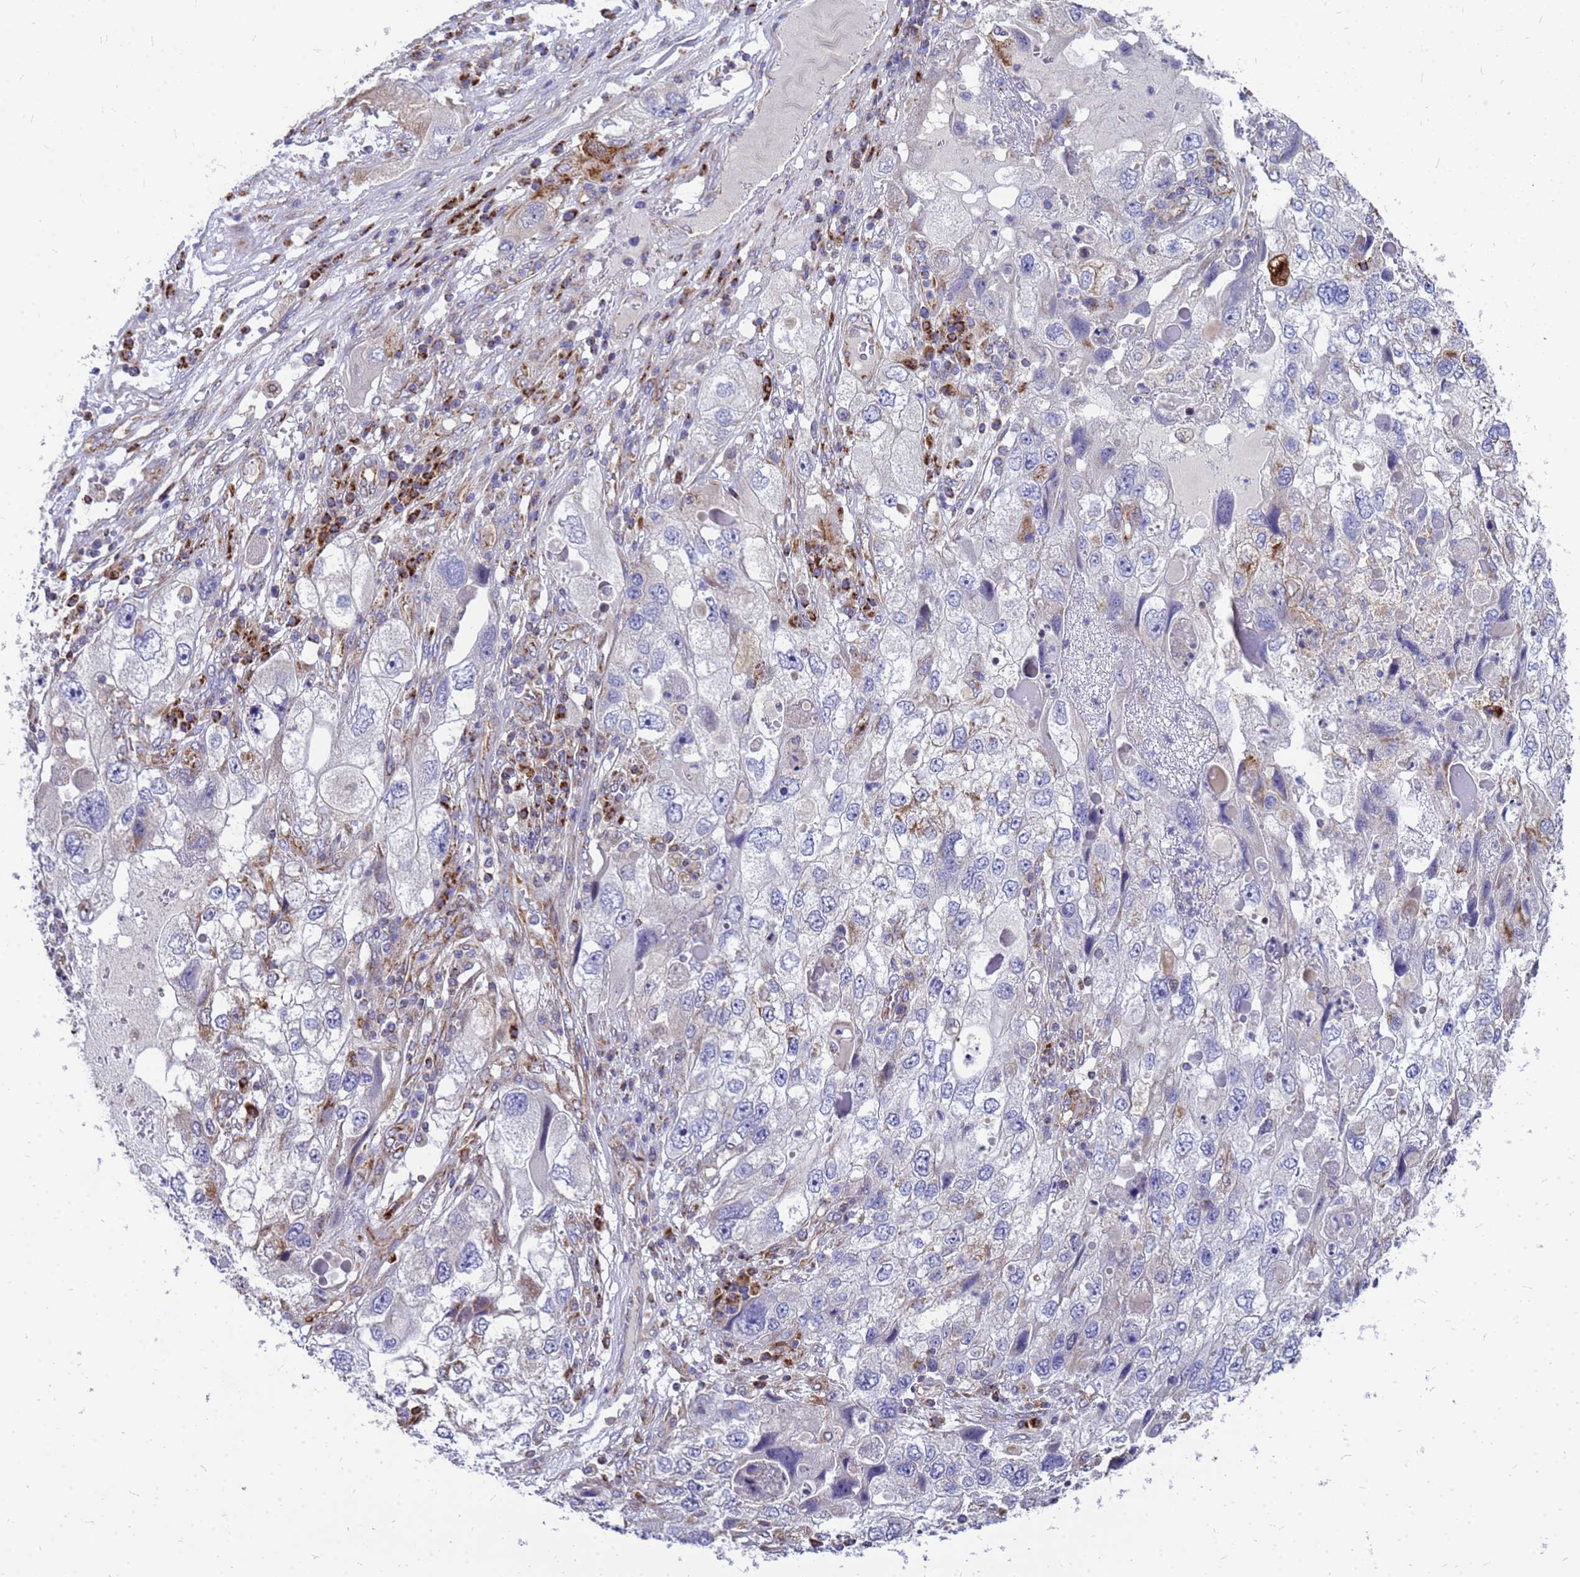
{"staining": {"intensity": "negative", "quantity": "none", "location": "none"}, "tissue": "endometrial cancer", "cell_type": "Tumor cells", "image_type": "cancer", "snomed": [{"axis": "morphology", "description": "Adenocarcinoma, NOS"}, {"axis": "topography", "description": "Endometrium"}], "caption": "Tumor cells are negative for brown protein staining in endometrial adenocarcinoma.", "gene": "CMC4", "patient": {"sex": "female", "age": 49}}